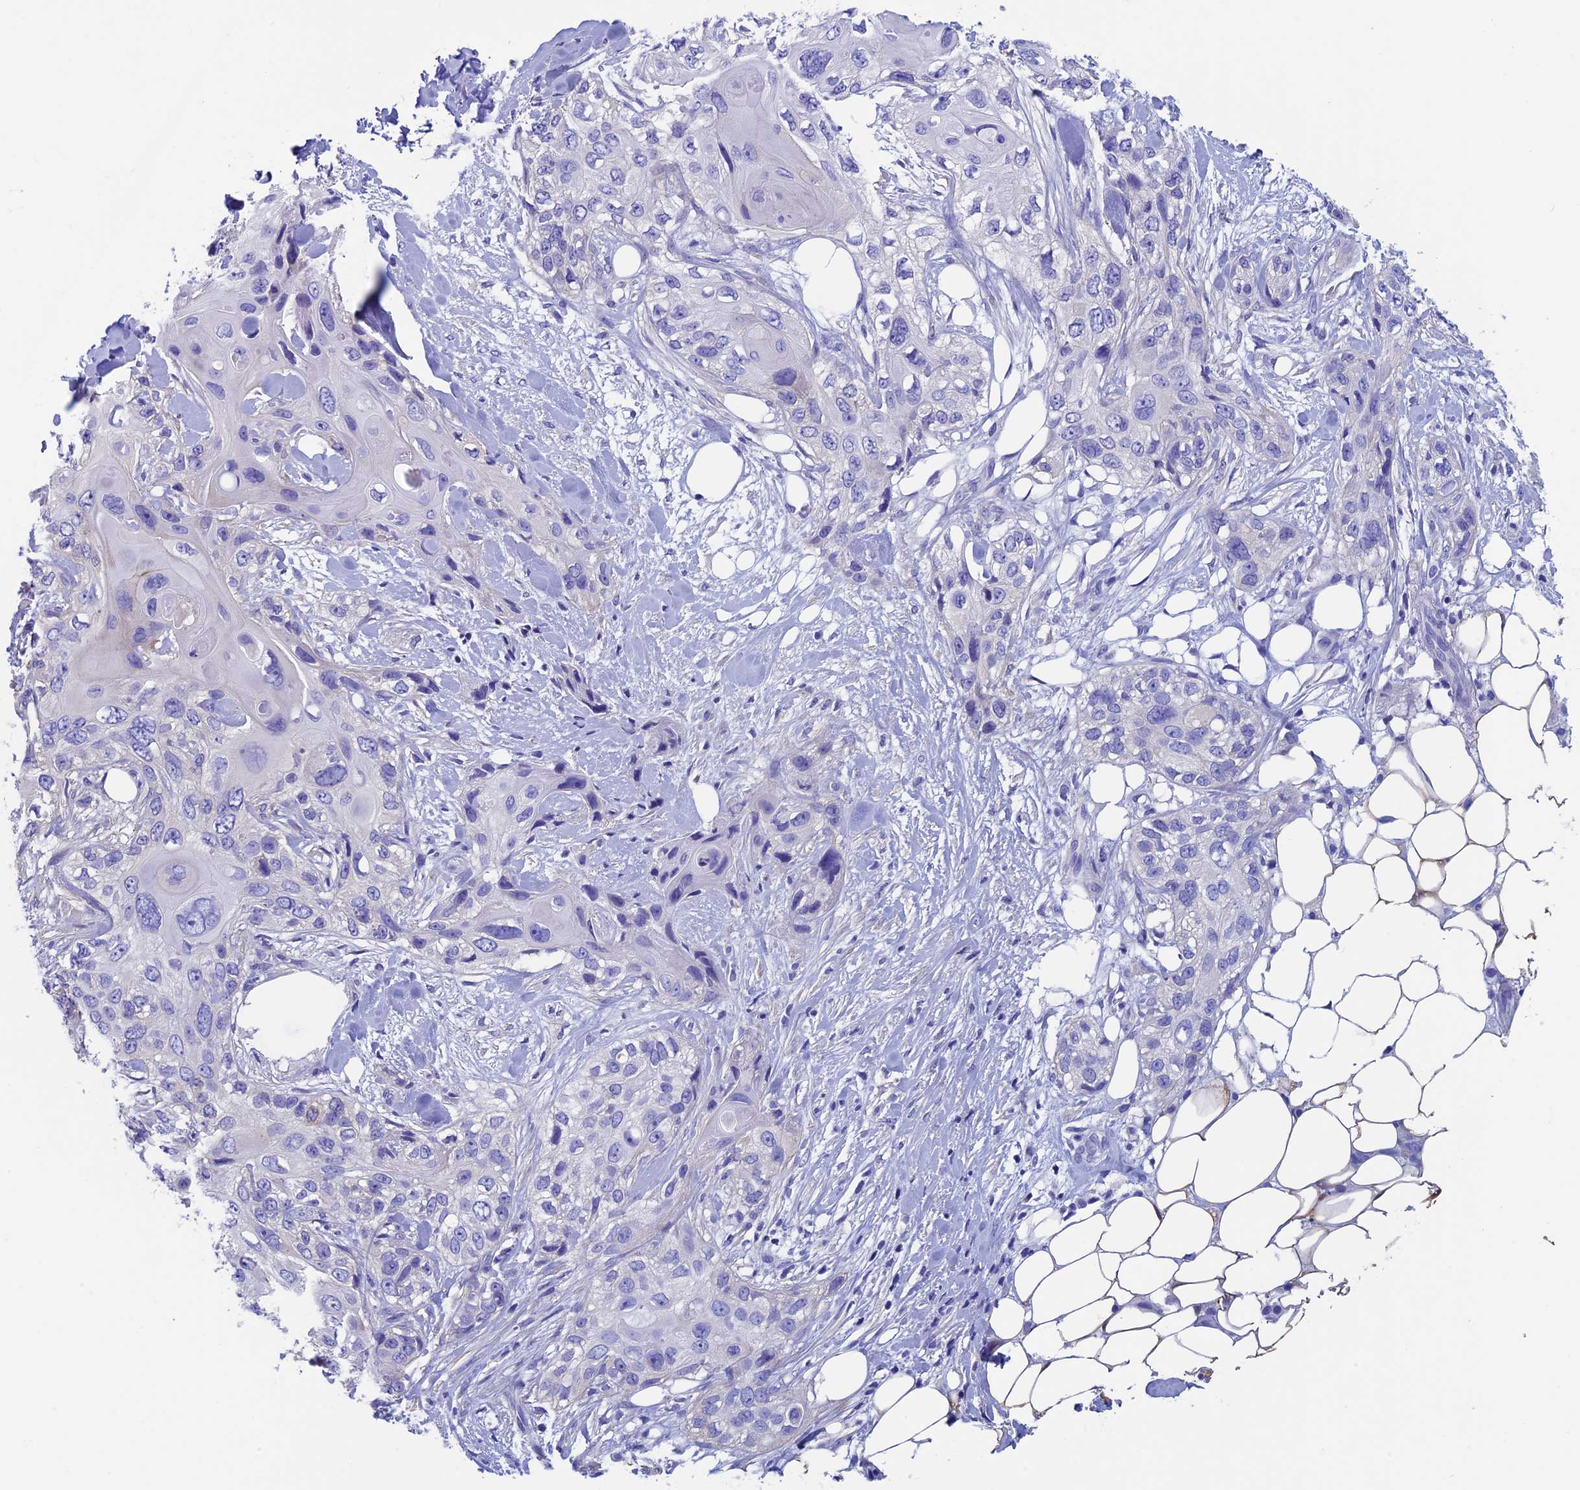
{"staining": {"intensity": "negative", "quantity": "none", "location": "none"}, "tissue": "skin cancer", "cell_type": "Tumor cells", "image_type": "cancer", "snomed": [{"axis": "morphology", "description": "Normal tissue, NOS"}, {"axis": "morphology", "description": "Squamous cell carcinoma, NOS"}, {"axis": "topography", "description": "Skin"}], "caption": "Micrograph shows no protein expression in tumor cells of skin cancer tissue. (Stains: DAB immunohistochemistry with hematoxylin counter stain, Microscopy: brightfield microscopy at high magnification).", "gene": "ADH7", "patient": {"sex": "male", "age": 72}}